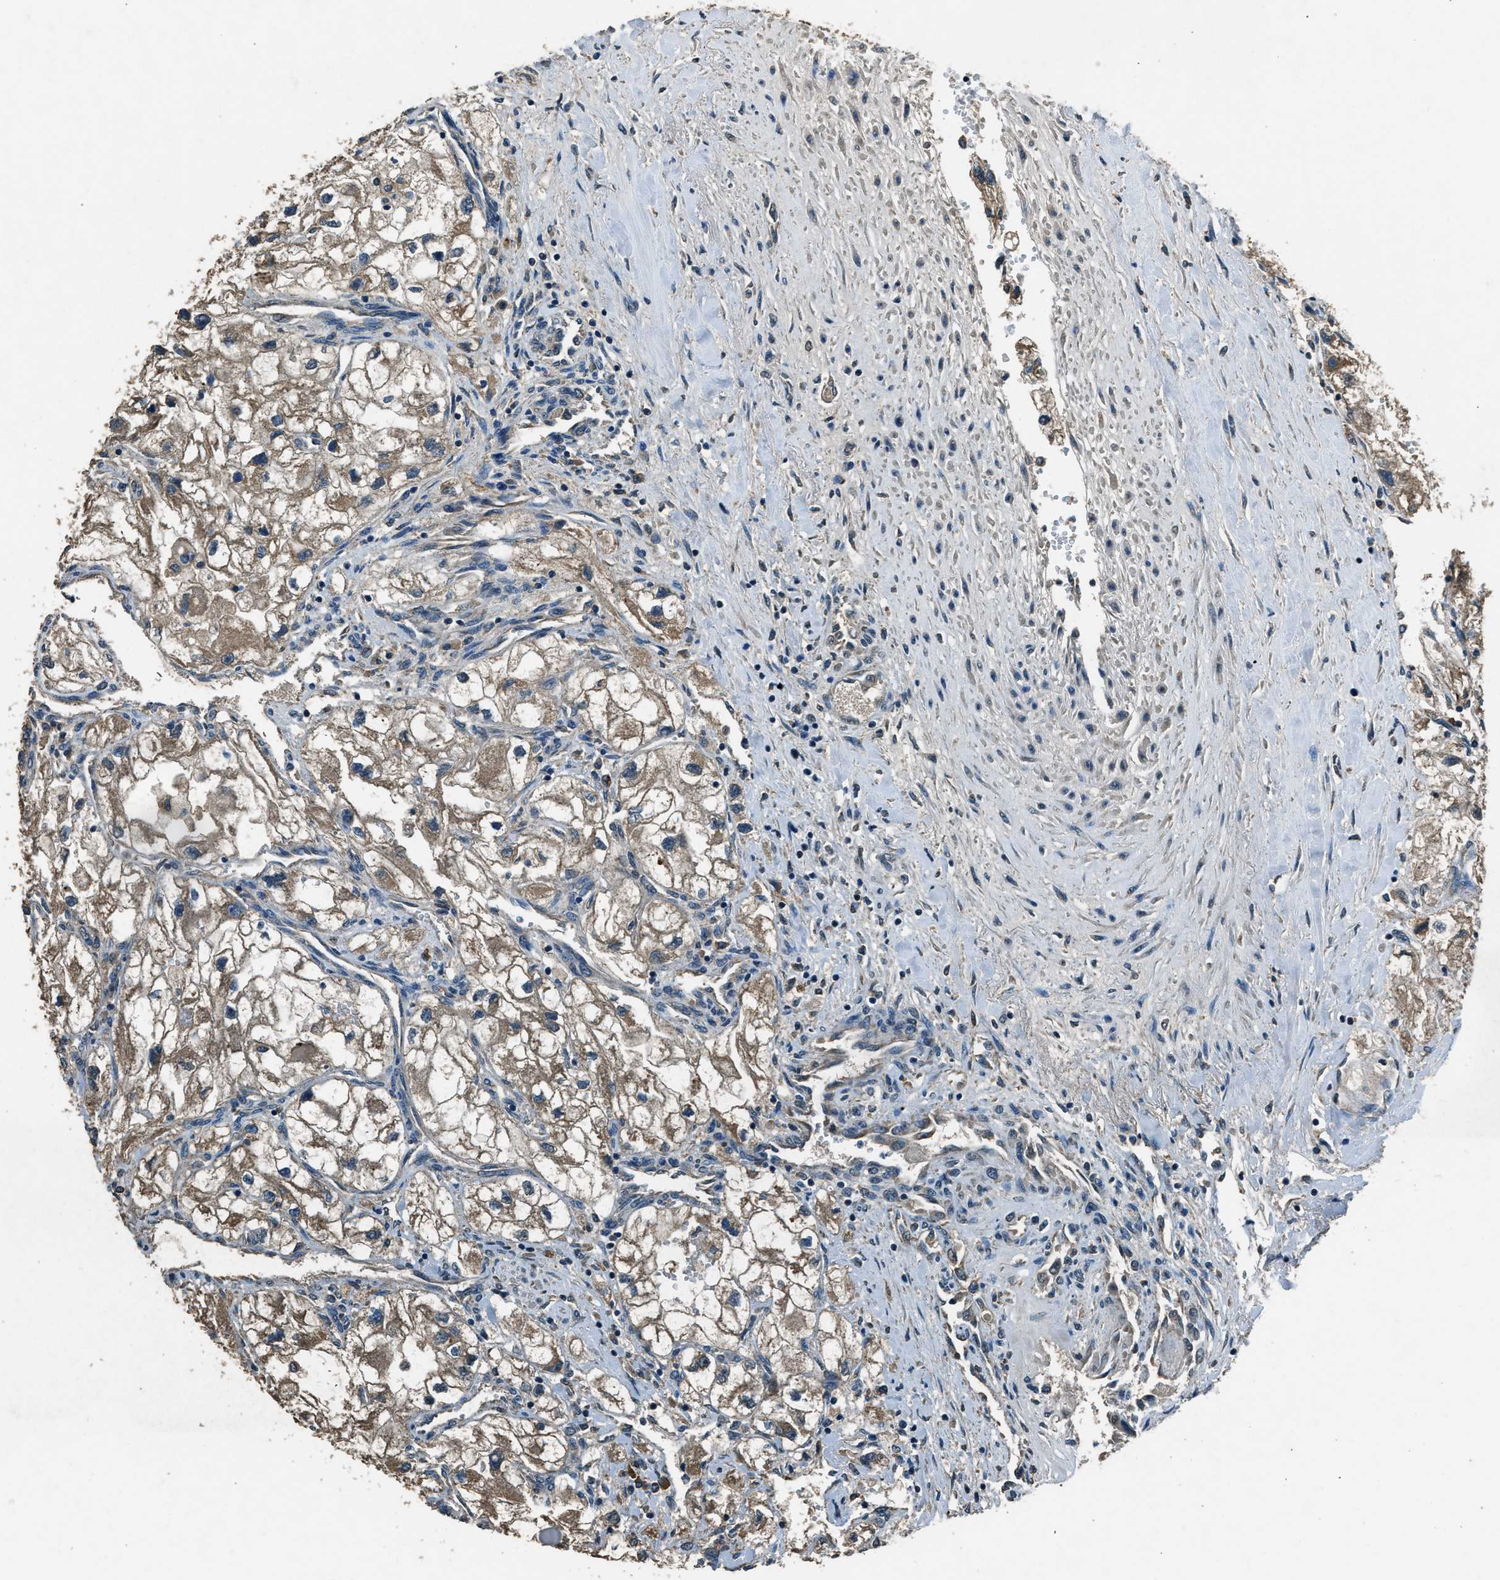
{"staining": {"intensity": "weak", "quantity": "25%-75%", "location": "cytoplasmic/membranous"}, "tissue": "renal cancer", "cell_type": "Tumor cells", "image_type": "cancer", "snomed": [{"axis": "morphology", "description": "Adenocarcinoma, NOS"}, {"axis": "topography", "description": "Kidney"}], "caption": "Human adenocarcinoma (renal) stained with a protein marker reveals weak staining in tumor cells.", "gene": "SALL3", "patient": {"sex": "female", "age": 70}}